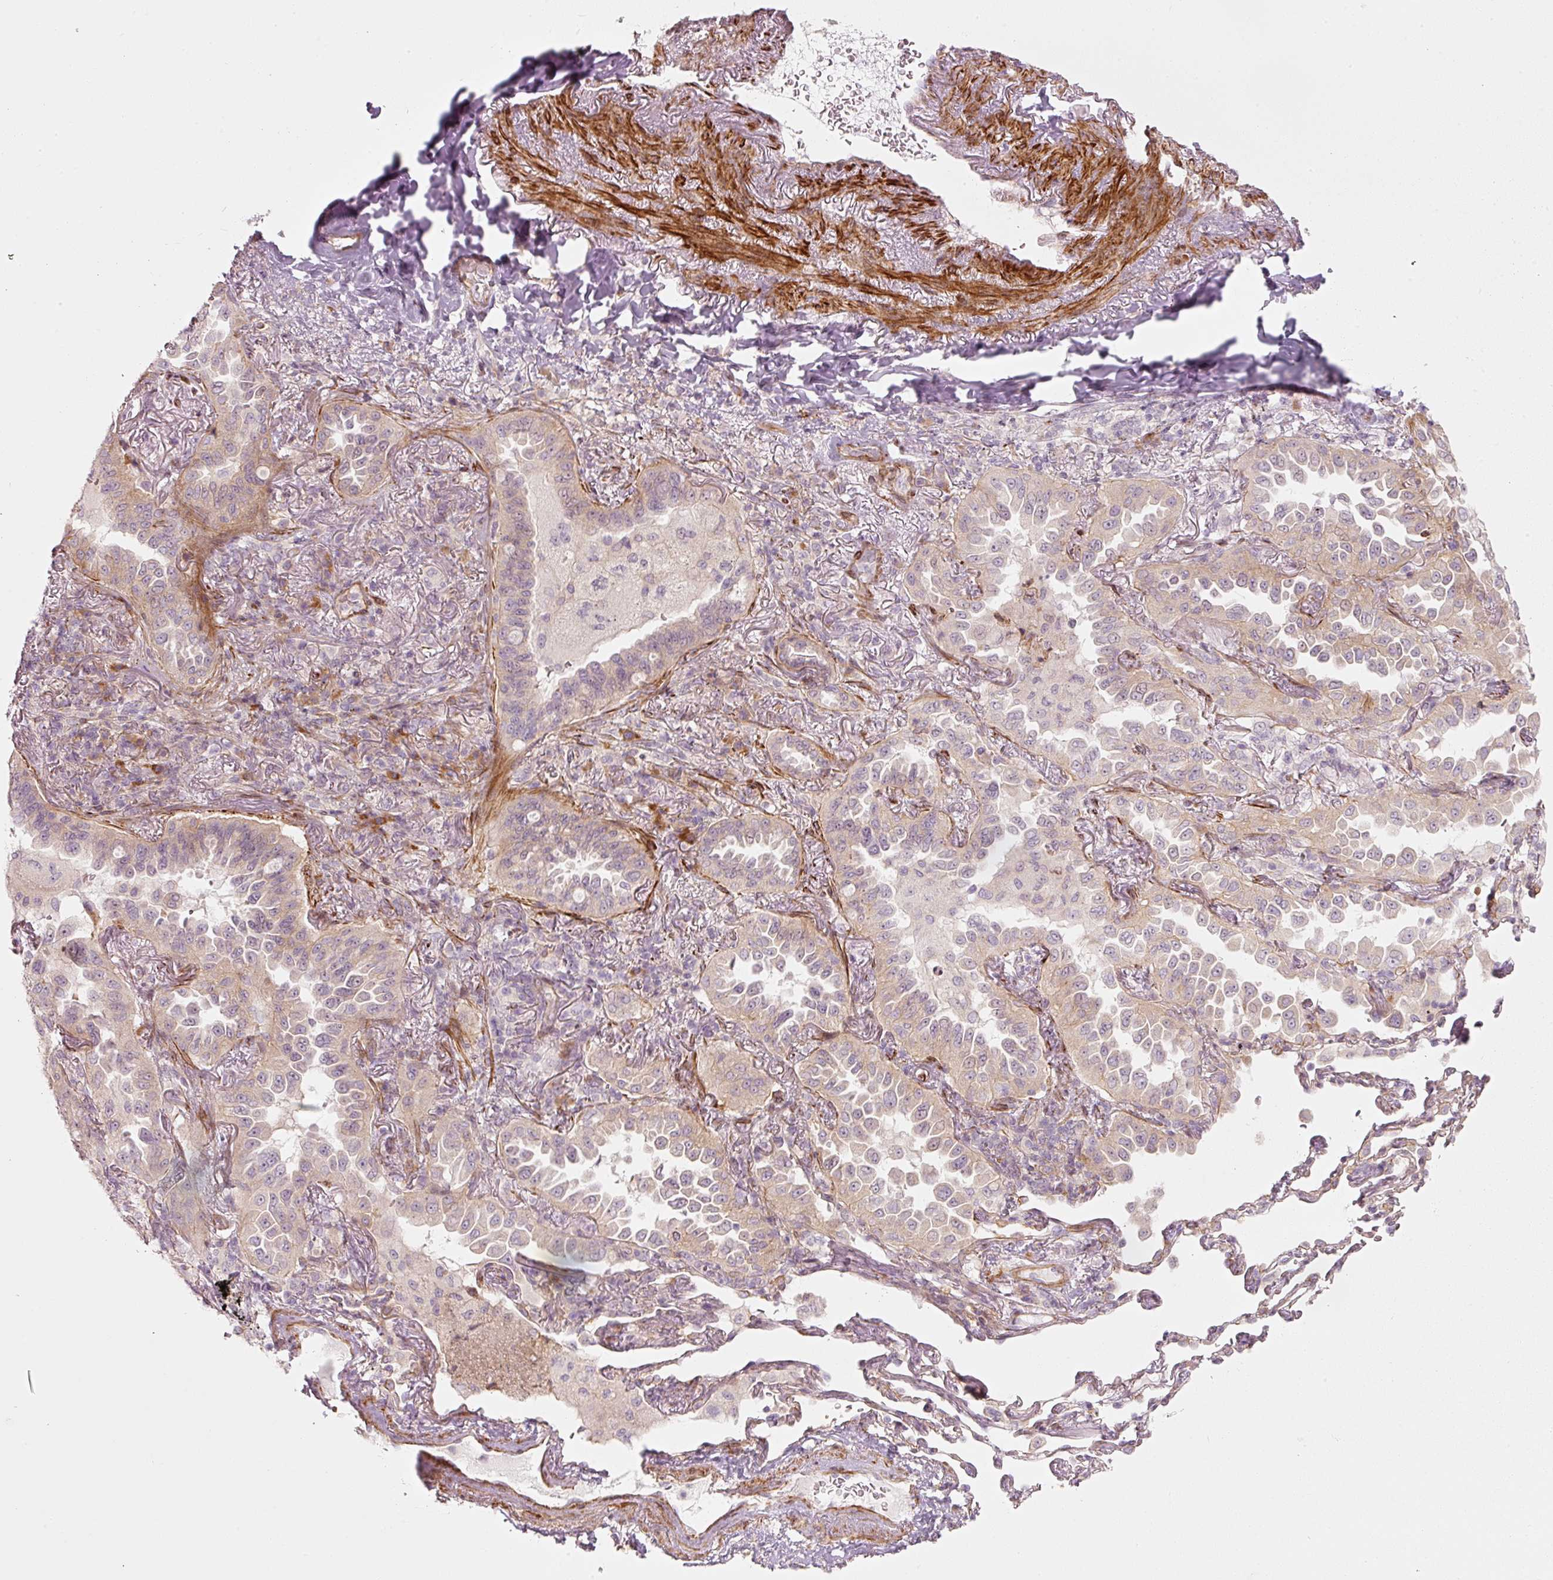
{"staining": {"intensity": "weak", "quantity": ">75%", "location": "cytoplasmic/membranous"}, "tissue": "lung cancer", "cell_type": "Tumor cells", "image_type": "cancer", "snomed": [{"axis": "morphology", "description": "Adenocarcinoma, NOS"}, {"axis": "topography", "description": "Lung"}], "caption": "Weak cytoplasmic/membranous protein expression is seen in about >75% of tumor cells in lung cancer.", "gene": "KCNQ1", "patient": {"sex": "female", "age": 69}}